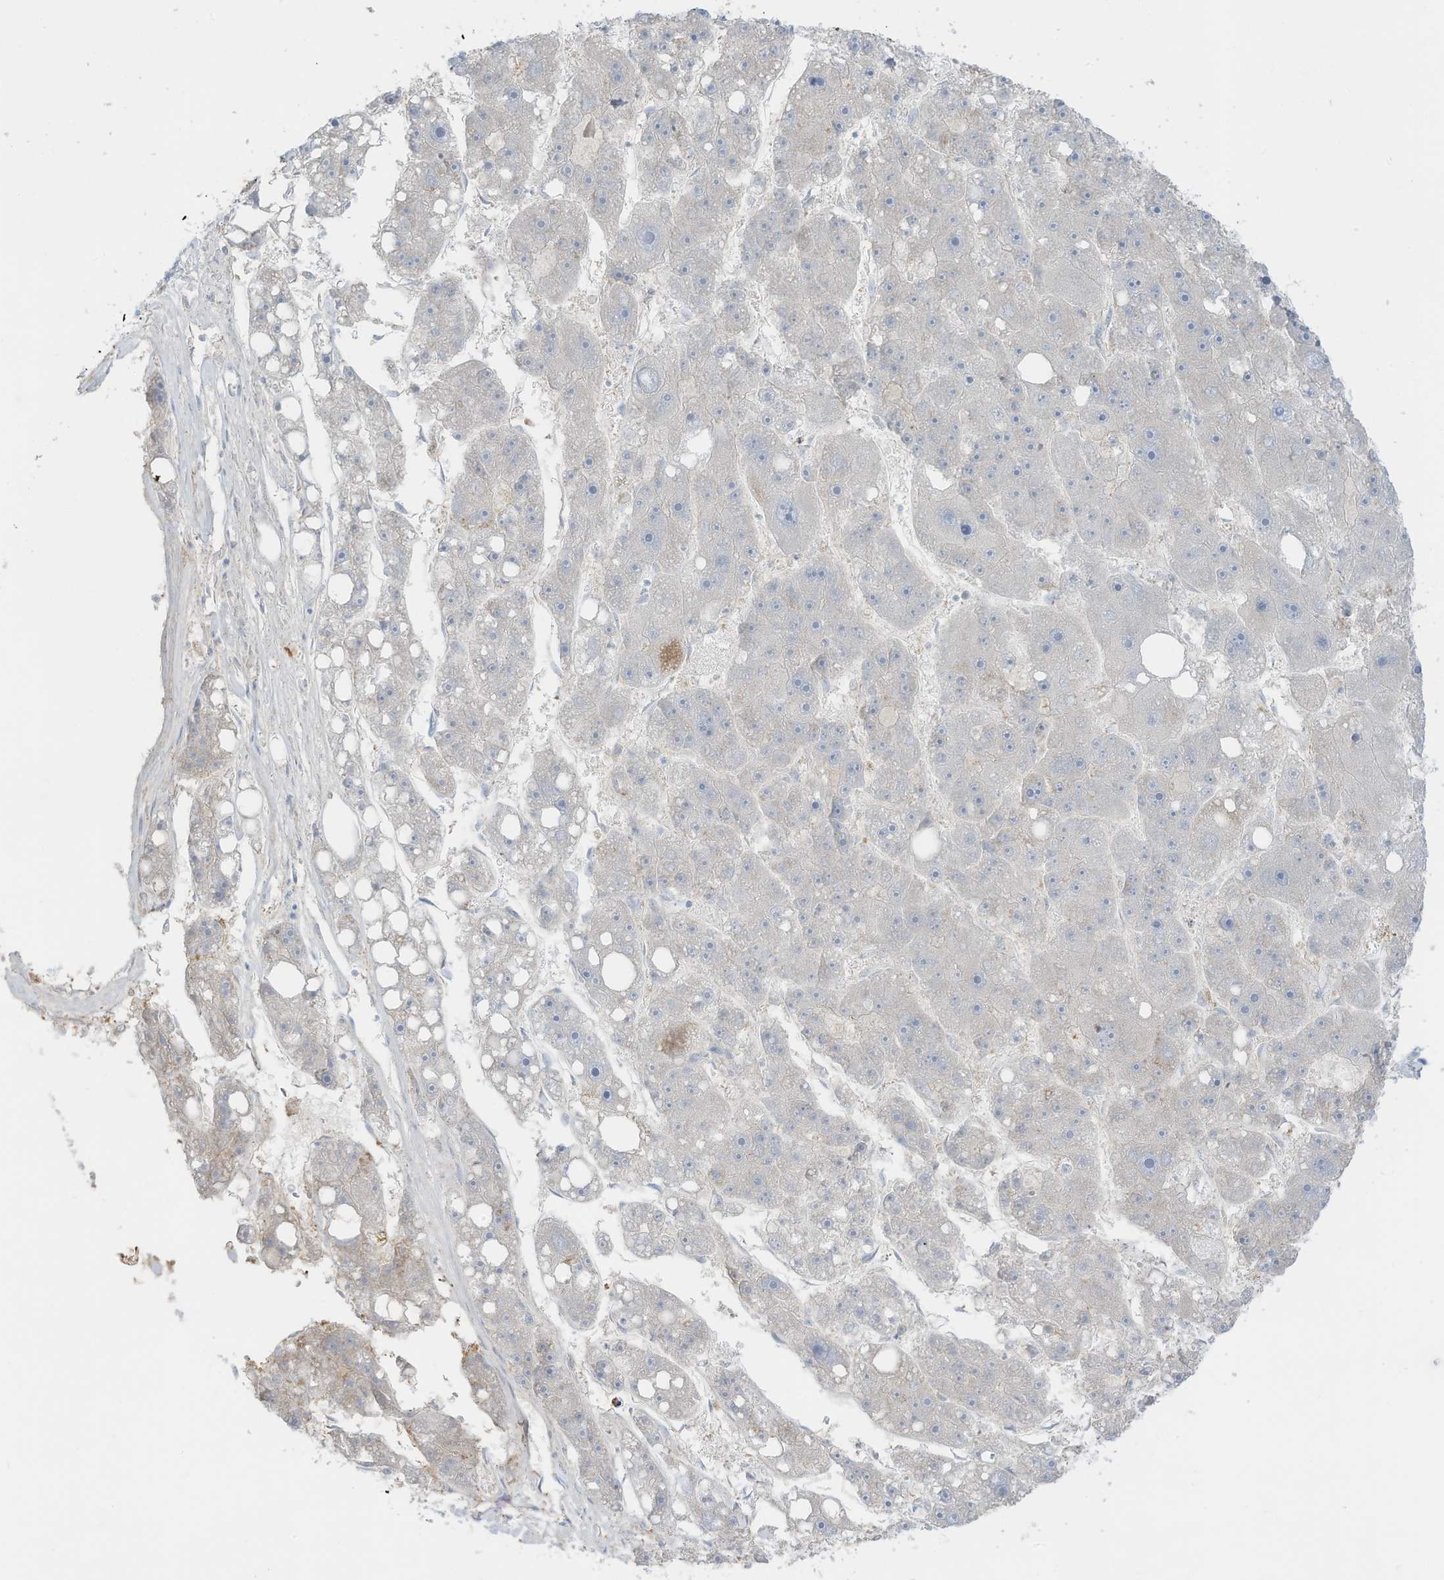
{"staining": {"intensity": "negative", "quantity": "none", "location": "none"}, "tissue": "liver cancer", "cell_type": "Tumor cells", "image_type": "cancer", "snomed": [{"axis": "morphology", "description": "Carcinoma, Hepatocellular, NOS"}, {"axis": "topography", "description": "Liver"}], "caption": "Tumor cells show no significant positivity in liver cancer. (Stains: DAB immunohistochemistry (IHC) with hematoxylin counter stain, Microscopy: brightfield microscopy at high magnification).", "gene": "HSD17B13", "patient": {"sex": "female", "age": 61}}